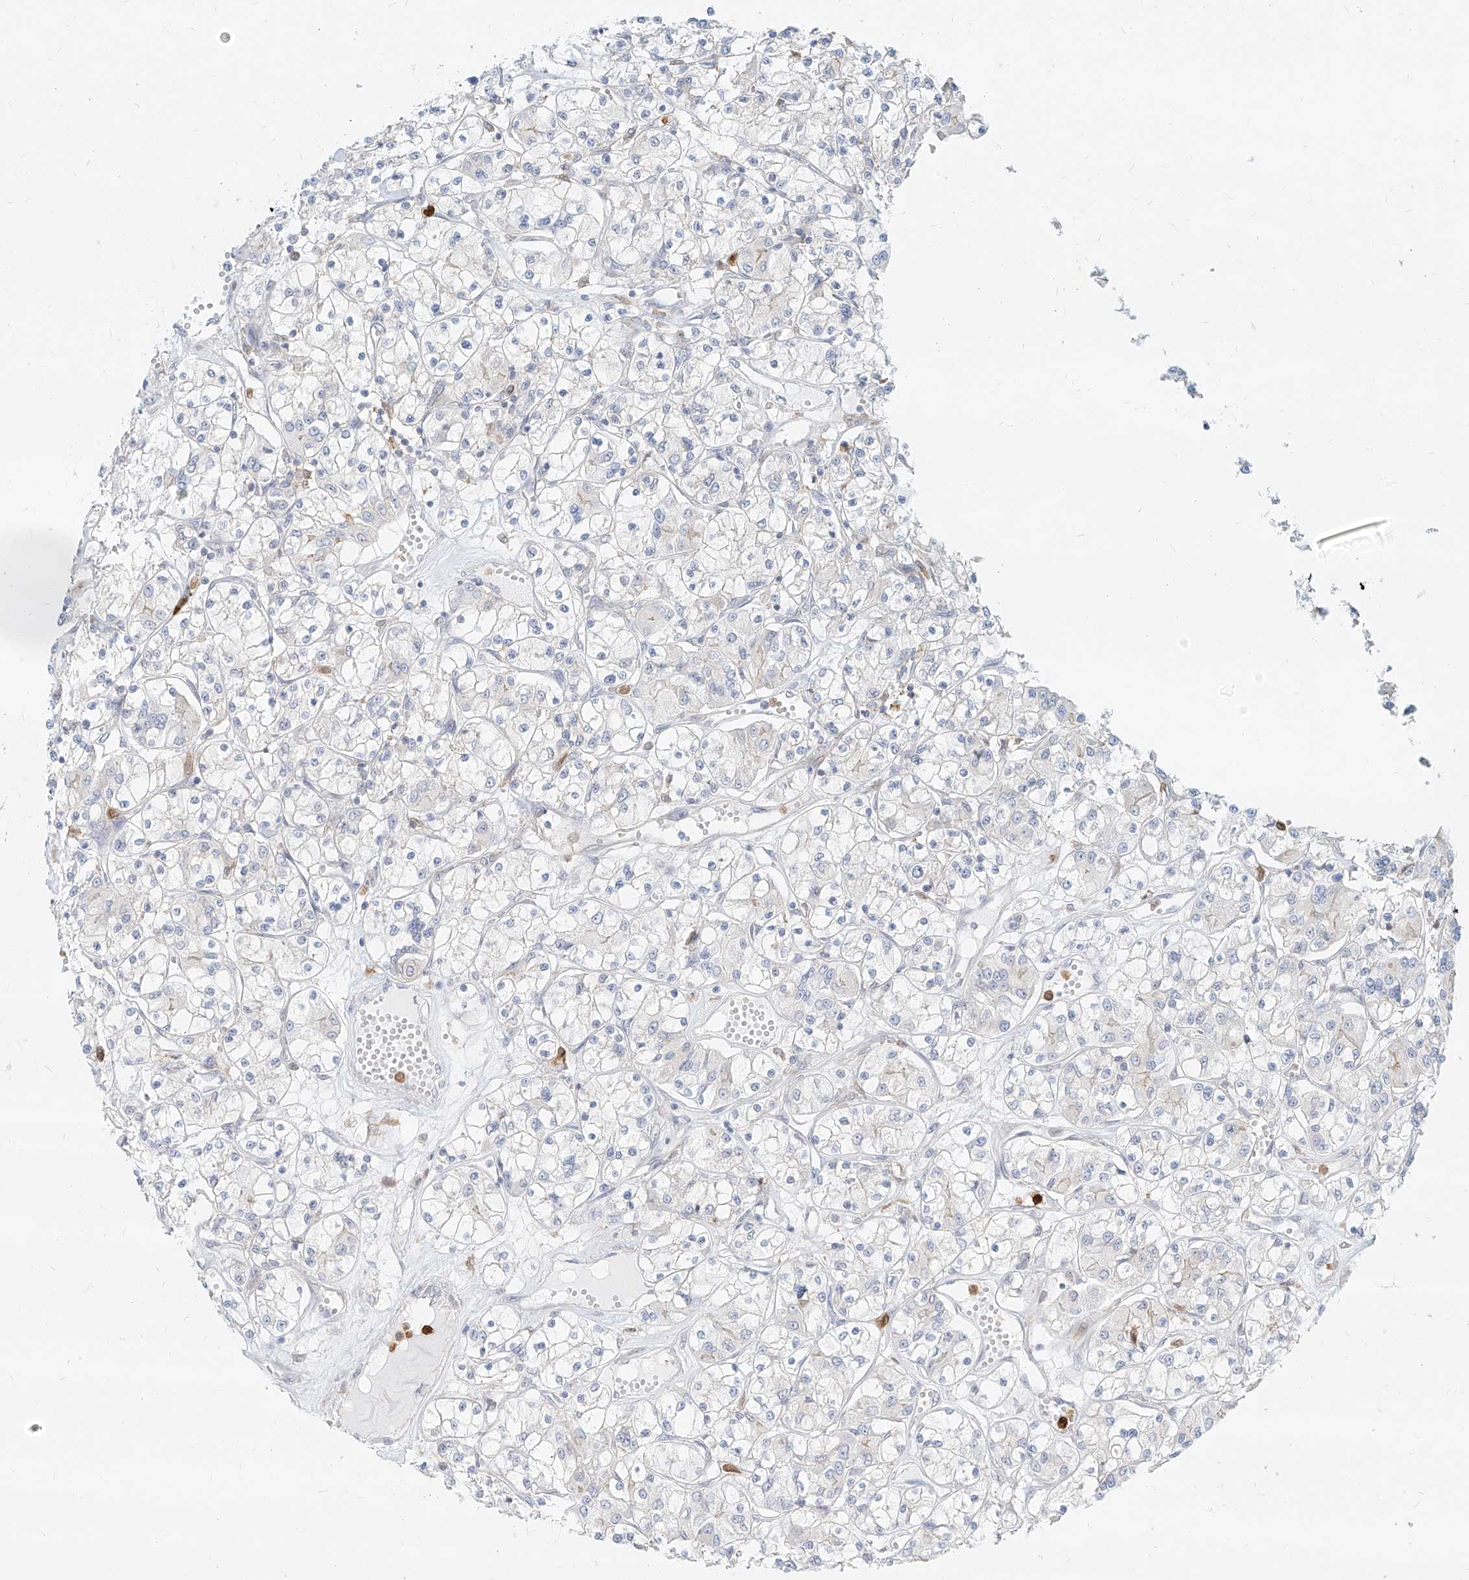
{"staining": {"intensity": "negative", "quantity": "none", "location": "none"}, "tissue": "renal cancer", "cell_type": "Tumor cells", "image_type": "cancer", "snomed": [{"axis": "morphology", "description": "Adenocarcinoma, NOS"}, {"axis": "topography", "description": "Kidney"}], "caption": "Immunohistochemical staining of renal cancer (adenocarcinoma) reveals no significant positivity in tumor cells. (Immunohistochemistry (ihc), brightfield microscopy, high magnification).", "gene": "PGD", "patient": {"sex": "female", "age": 59}}